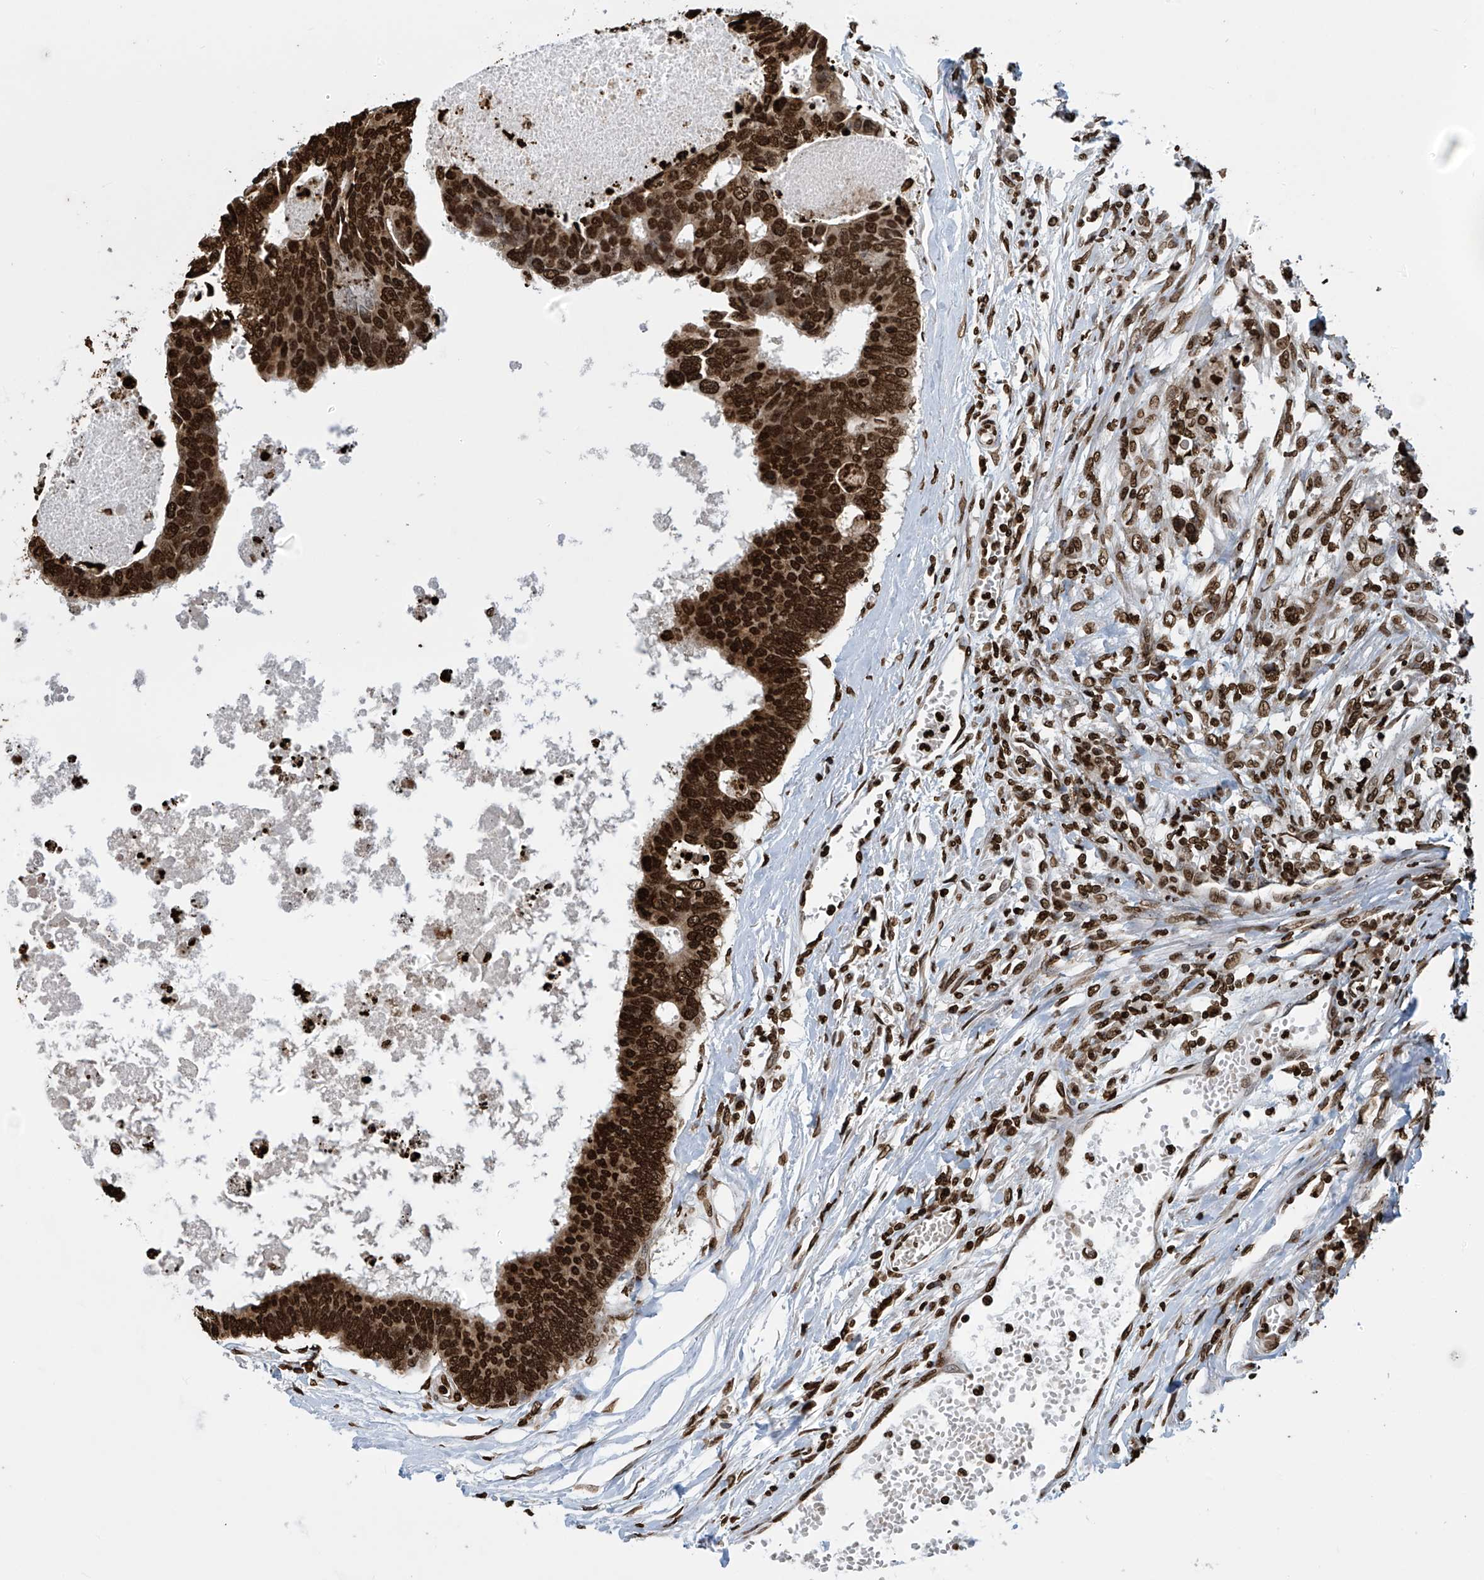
{"staining": {"intensity": "strong", "quantity": ">75%", "location": "nuclear"}, "tissue": "colorectal cancer", "cell_type": "Tumor cells", "image_type": "cancer", "snomed": [{"axis": "morphology", "description": "Adenocarcinoma, NOS"}, {"axis": "topography", "description": "Rectum"}], "caption": "Immunohistochemical staining of adenocarcinoma (colorectal) demonstrates high levels of strong nuclear expression in approximately >75% of tumor cells. (Brightfield microscopy of DAB IHC at high magnification).", "gene": "DPPA2", "patient": {"sex": "male", "age": 84}}